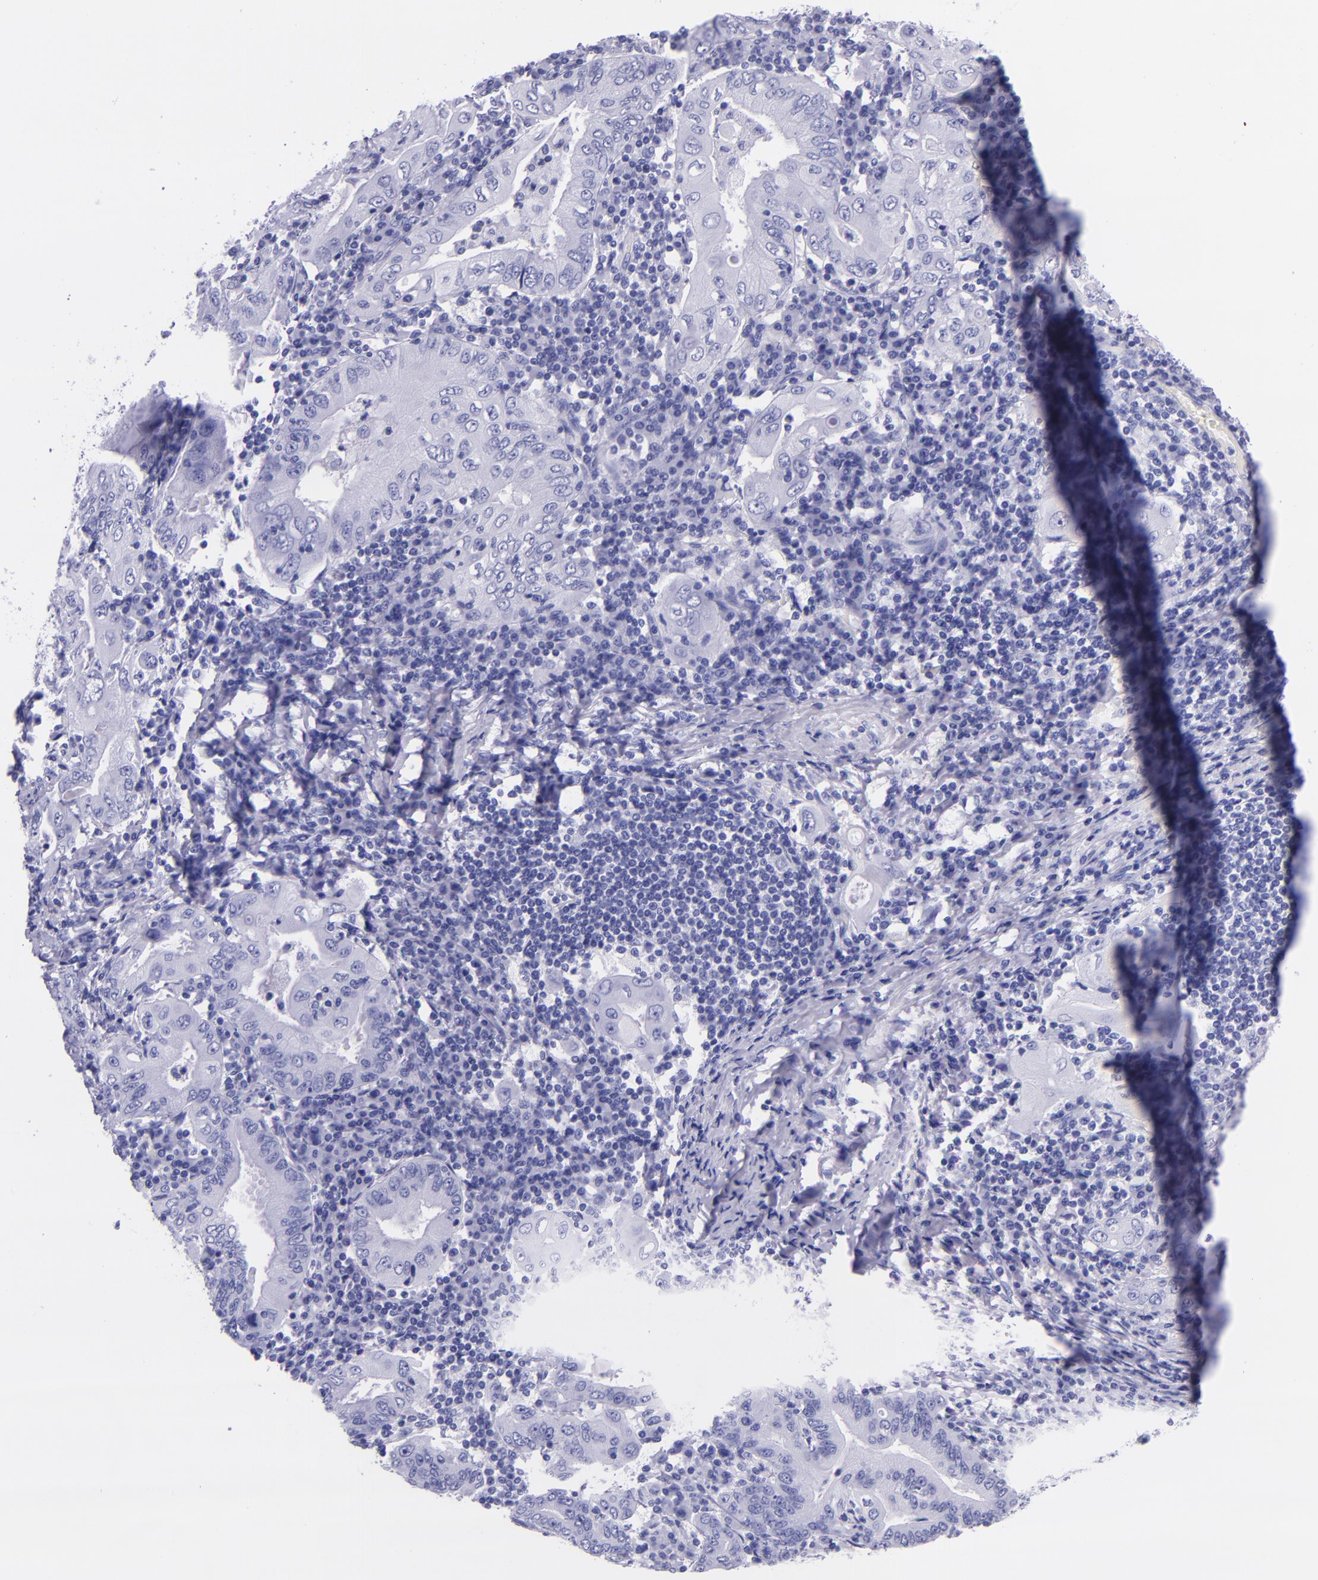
{"staining": {"intensity": "negative", "quantity": "none", "location": "none"}, "tissue": "stomach cancer", "cell_type": "Tumor cells", "image_type": "cancer", "snomed": [{"axis": "morphology", "description": "Normal tissue, NOS"}, {"axis": "morphology", "description": "Adenocarcinoma, NOS"}, {"axis": "topography", "description": "Esophagus"}, {"axis": "topography", "description": "Stomach, upper"}, {"axis": "topography", "description": "Peripheral nerve tissue"}], "caption": "An immunohistochemistry (IHC) micrograph of stomach cancer is shown. There is no staining in tumor cells of stomach cancer. (DAB immunohistochemistry visualized using brightfield microscopy, high magnification).", "gene": "MBP", "patient": {"sex": "male", "age": 62}}